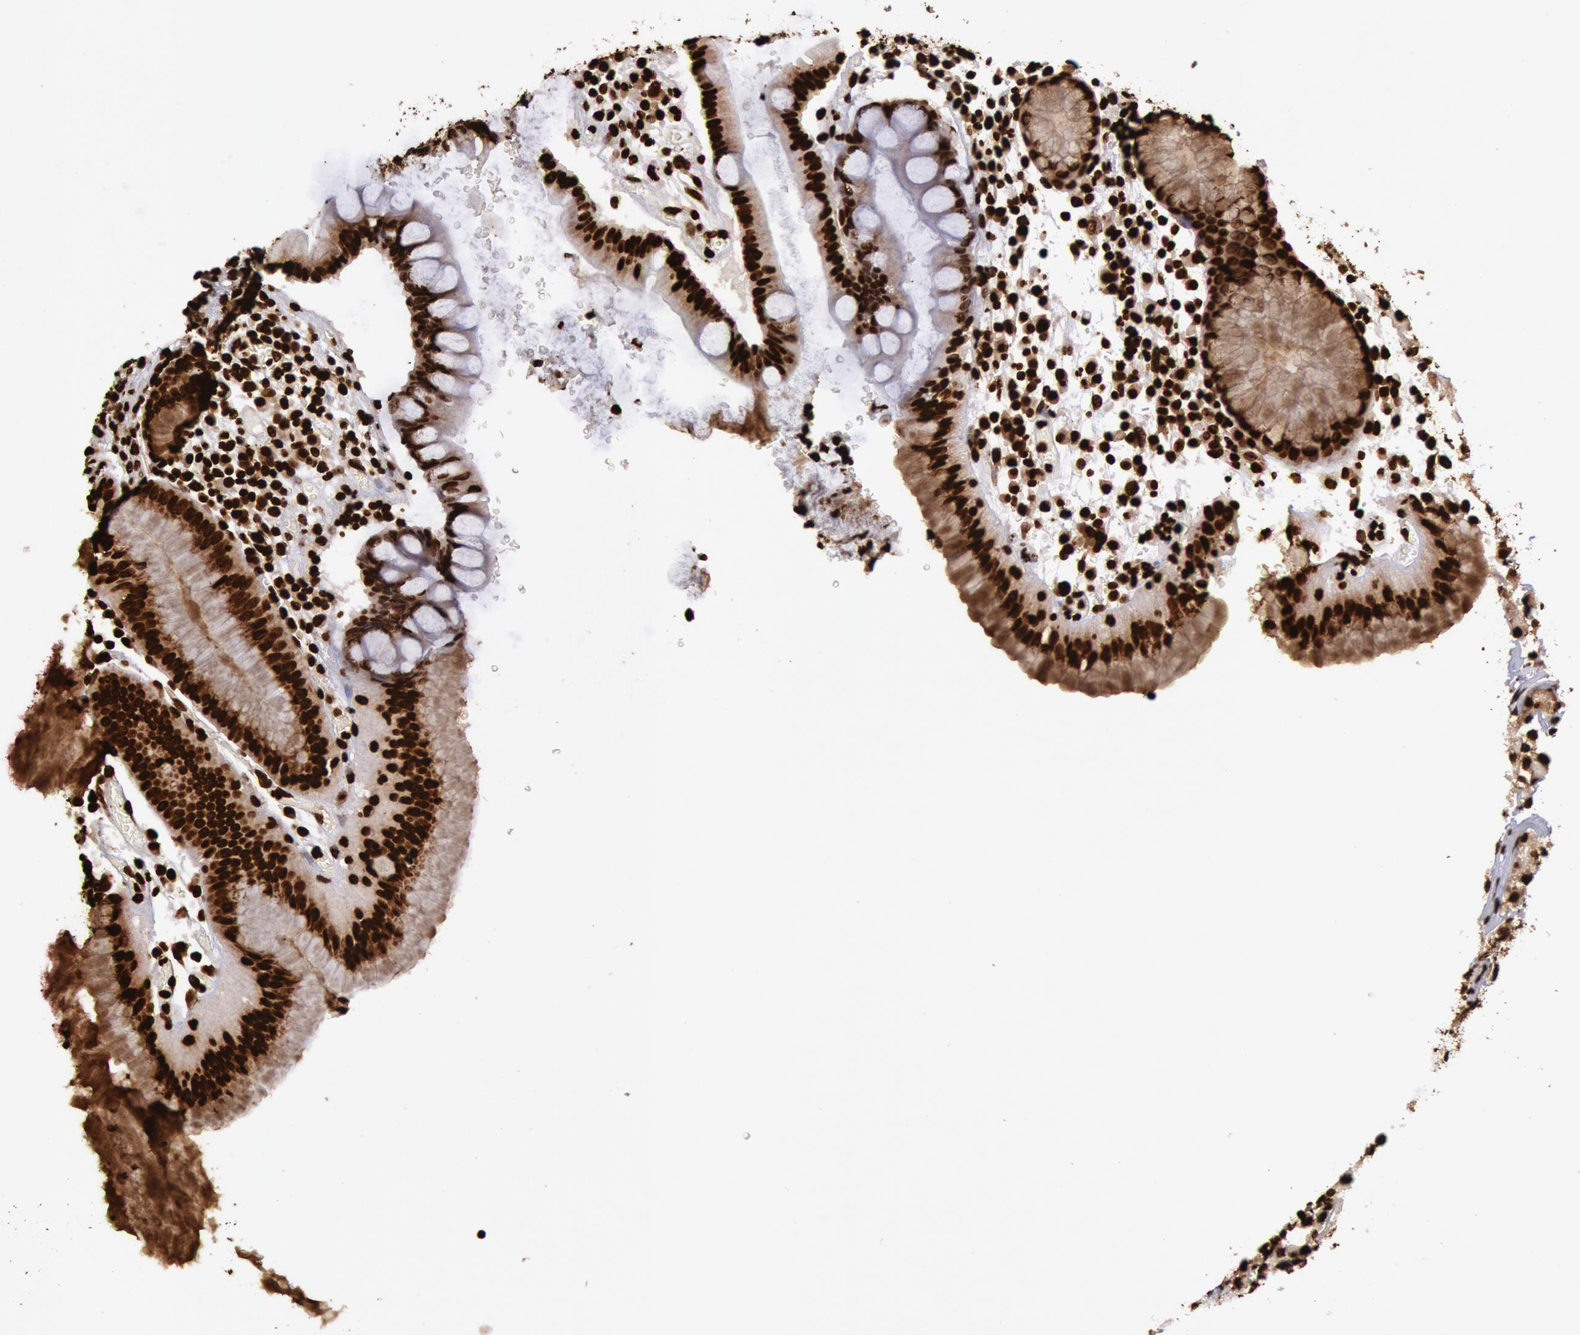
{"staining": {"intensity": "strong", "quantity": ">75%", "location": "nuclear"}, "tissue": "stomach", "cell_type": "Glandular cells", "image_type": "normal", "snomed": [{"axis": "morphology", "description": "Normal tissue, NOS"}, {"axis": "topography", "description": "Stomach, lower"}], "caption": "Approximately >75% of glandular cells in unremarkable human stomach exhibit strong nuclear protein staining as visualized by brown immunohistochemical staining.", "gene": "H3", "patient": {"sex": "female", "age": 73}}